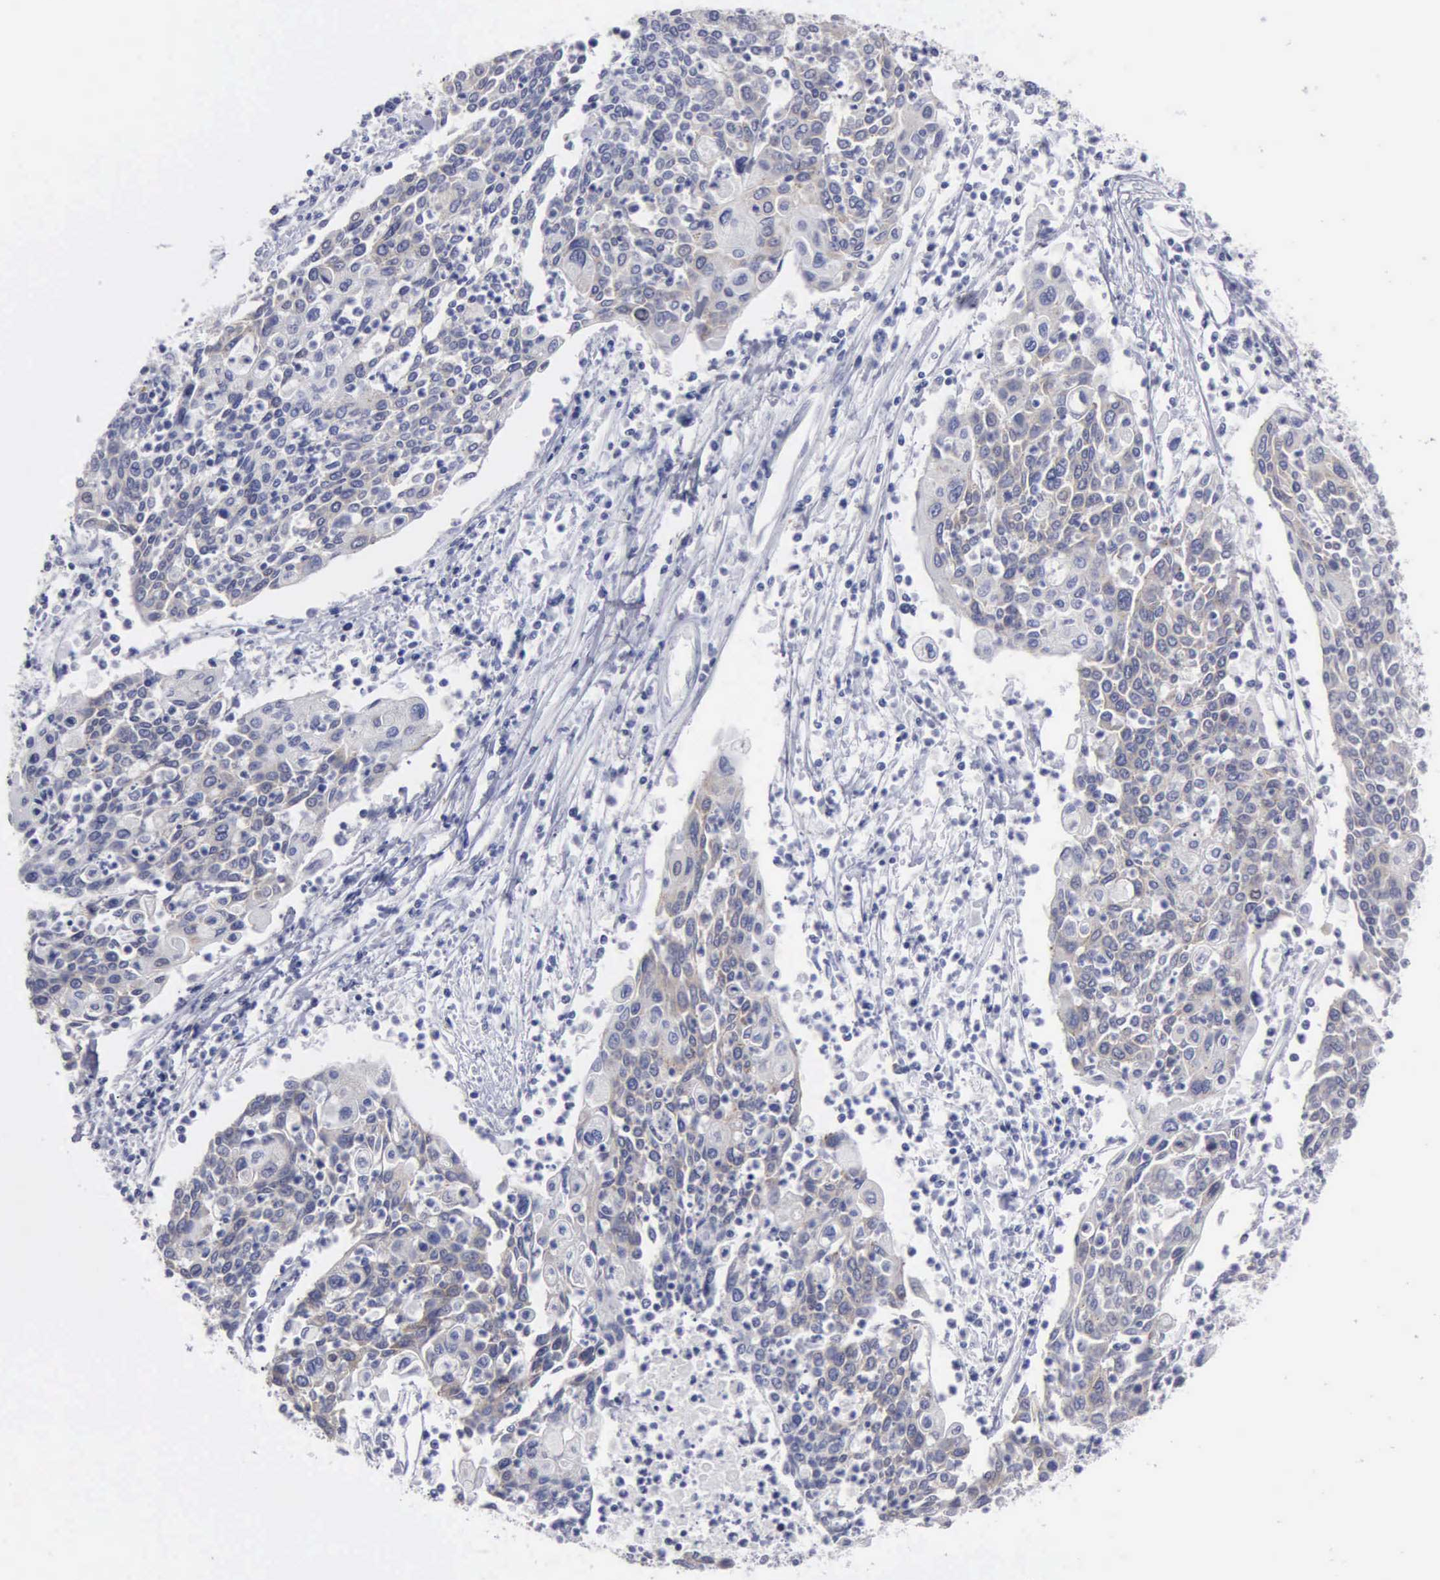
{"staining": {"intensity": "negative", "quantity": "none", "location": "none"}, "tissue": "cervical cancer", "cell_type": "Tumor cells", "image_type": "cancer", "snomed": [{"axis": "morphology", "description": "Squamous cell carcinoma, NOS"}, {"axis": "topography", "description": "Cervix"}], "caption": "The micrograph displays no staining of tumor cells in cervical cancer (squamous cell carcinoma).", "gene": "TXLNG", "patient": {"sex": "female", "age": 40}}